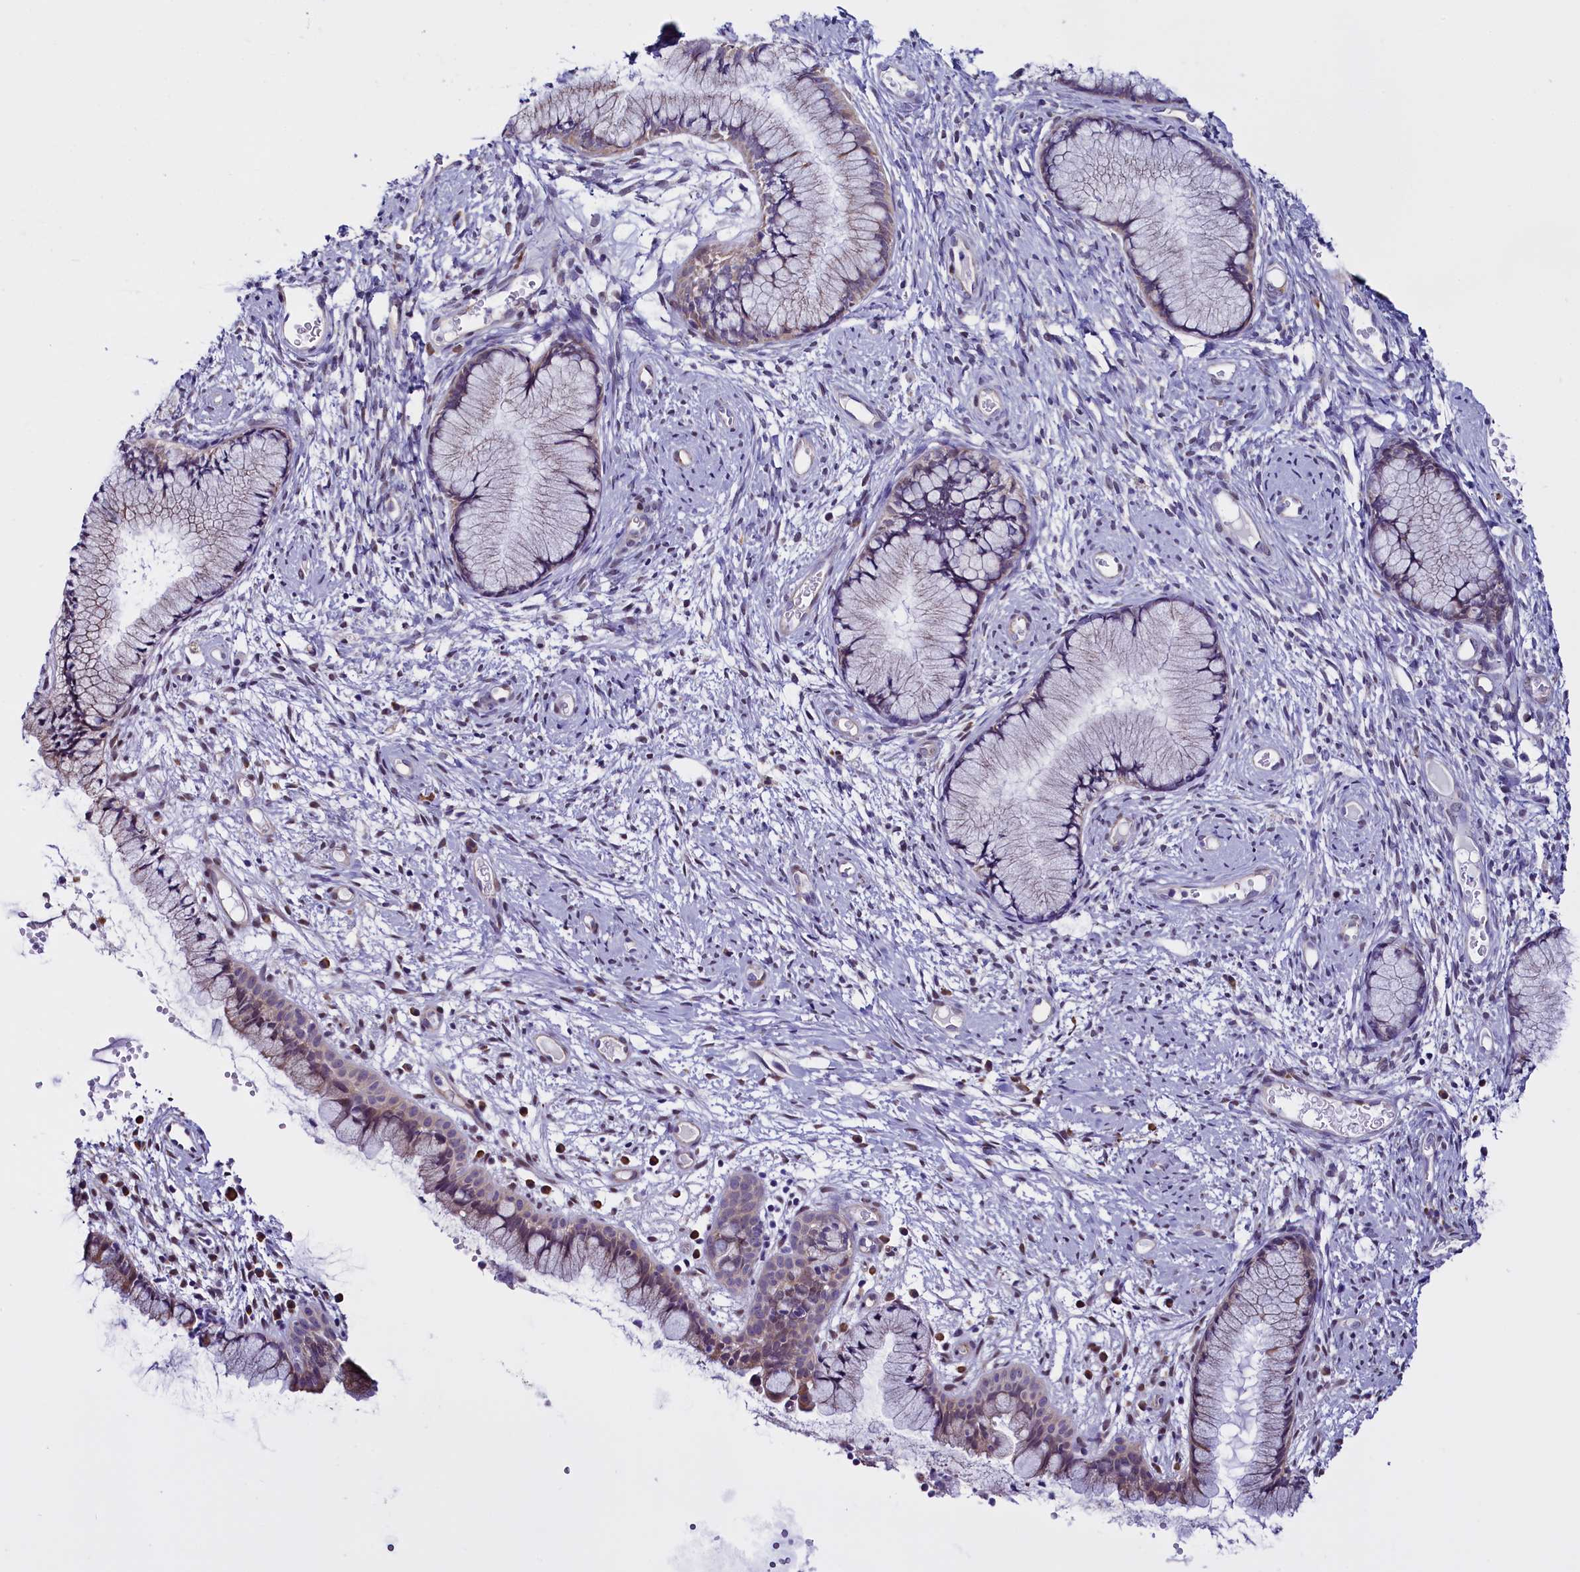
{"staining": {"intensity": "weak", "quantity": "<25%", "location": "cytoplasmic/membranous"}, "tissue": "cervix", "cell_type": "Glandular cells", "image_type": "normal", "snomed": [{"axis": "morphology", "description": "Normal tissue, NOS"}, {"axis": "topography", "description": "Cervix"}], "caption": "DAB (3,3'-diaminobenzidine) immunohistochemical staining of benign cervix demonstrates no significant expression in glandular cells.", "gene": "UACA", "patient": {"sex": "female", "age": 42}}